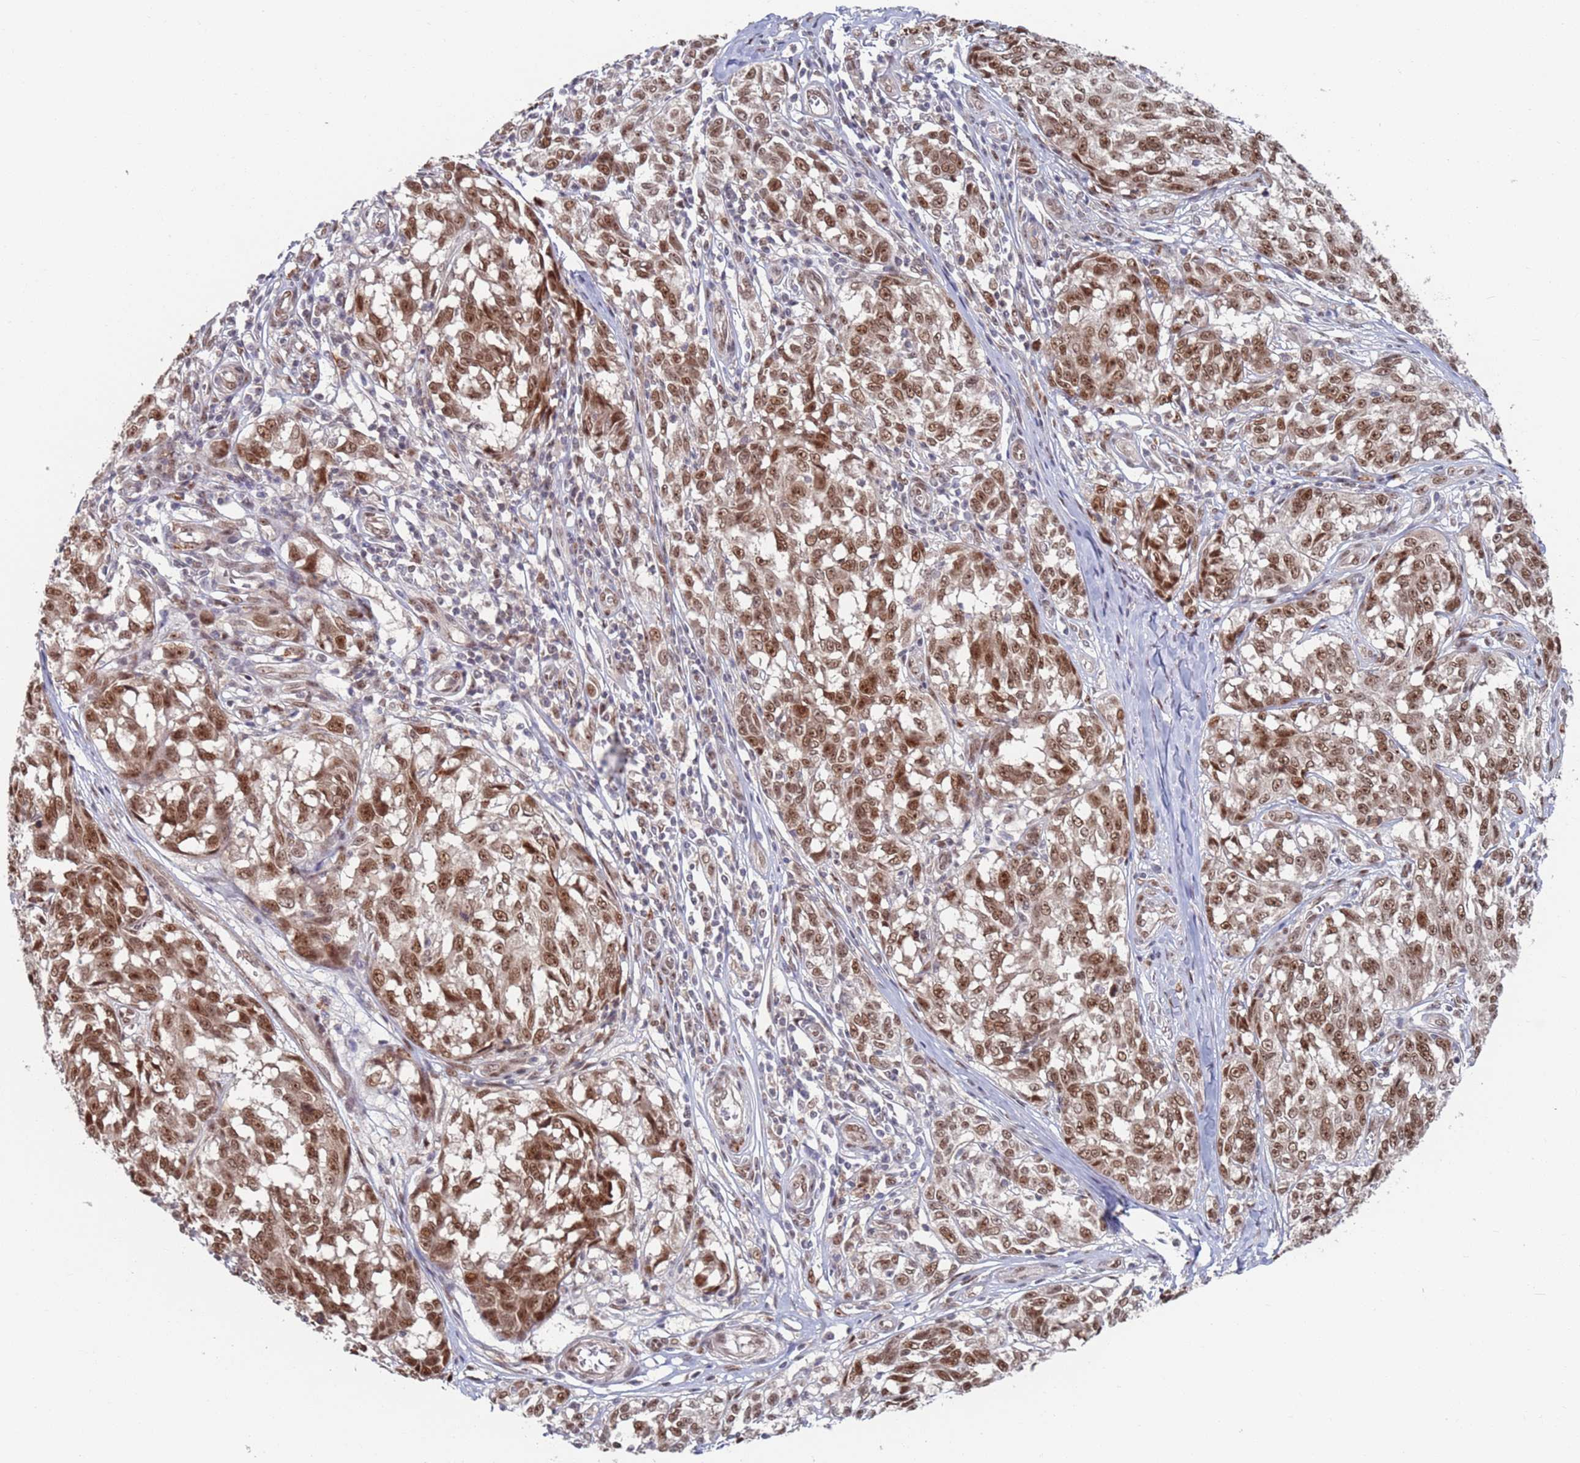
{"staining": {"intensity": "moderate", "quantity": ">75%", "location": "nuclear"}, "tissue": "melanoma", "cell_type": "Tumor cells", "image_type": "cancer", "snomed": [{"axis": "morphology", "description": "Malignant melanoma, NOS"}, {"axis": "topography", "description": "Skin"}], "caption": "Human melanoma stained with a protein marker reveals moderate staining in tumor cells.", "gene": "RPP25", "patient": {"sex": "female", "age": 64}}